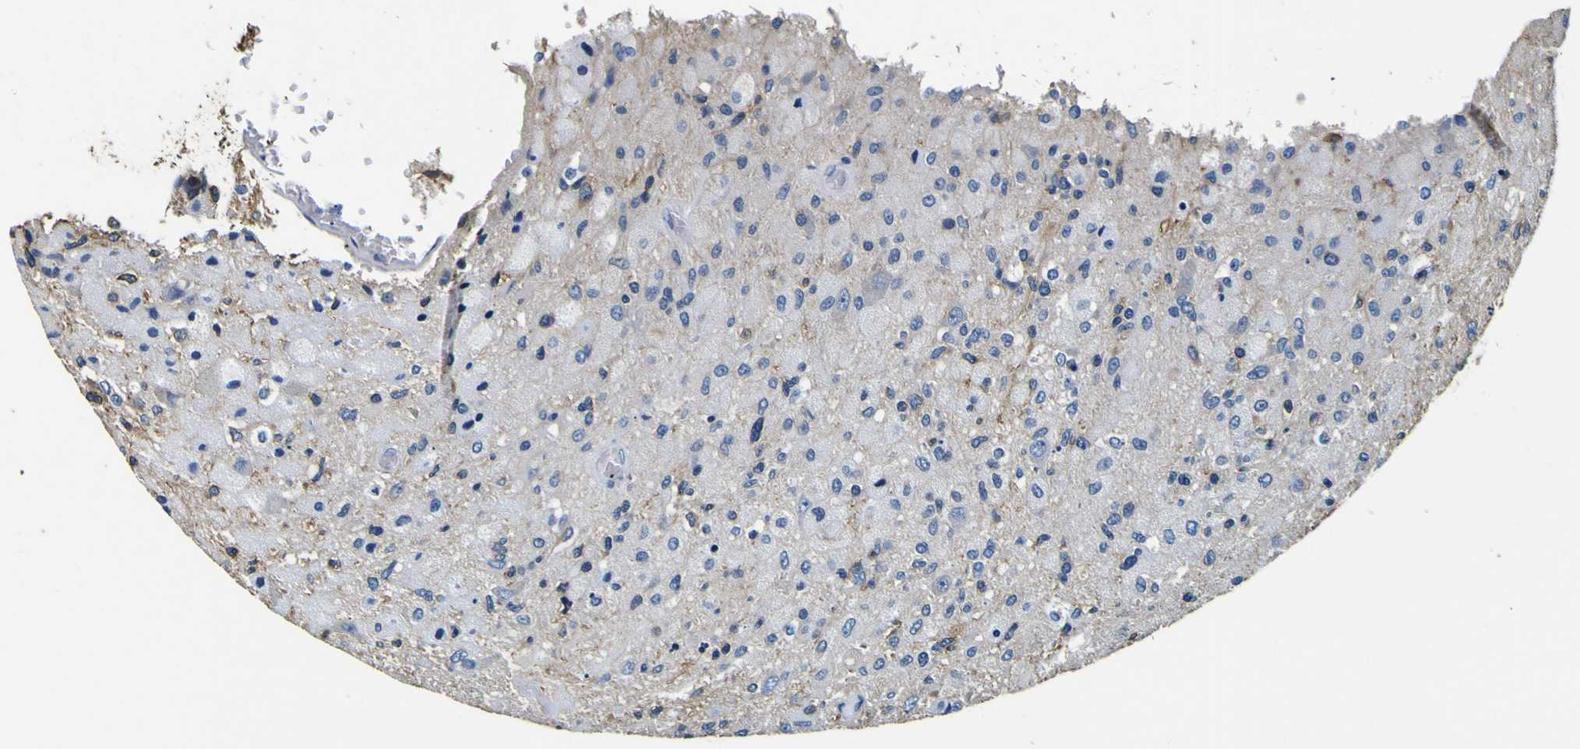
{"staining": {"intensity": "moderate", "quantity": "25%-75%", "location": "cytoplasmic/membranous"}, "tissue": "glioma", "cell_type": "Tumor cells", "image_type": "cancer", "snomed": [{"axis": "morphology", "description": "Normal tissue, NOS"}, {"axis": "morphology", "description": "Glioma, malignant, High grade"}, {"axis": "topography", "description": "Cerebral cortex"}], "caption": "Tumor cells demonstrate medium levels of moderate cytoplasmic/membranous expression in approximately 25%-75% of cells in human malignant glioma (high-grade). The staining was performed using DAB (3,3'-diaminobenzidine), with brown indicating positive protein expression. Nuclei are stained blue with hematoxylin.", "gene": "TUBA1B", "patient": {"sex": "male", "age": 77}}